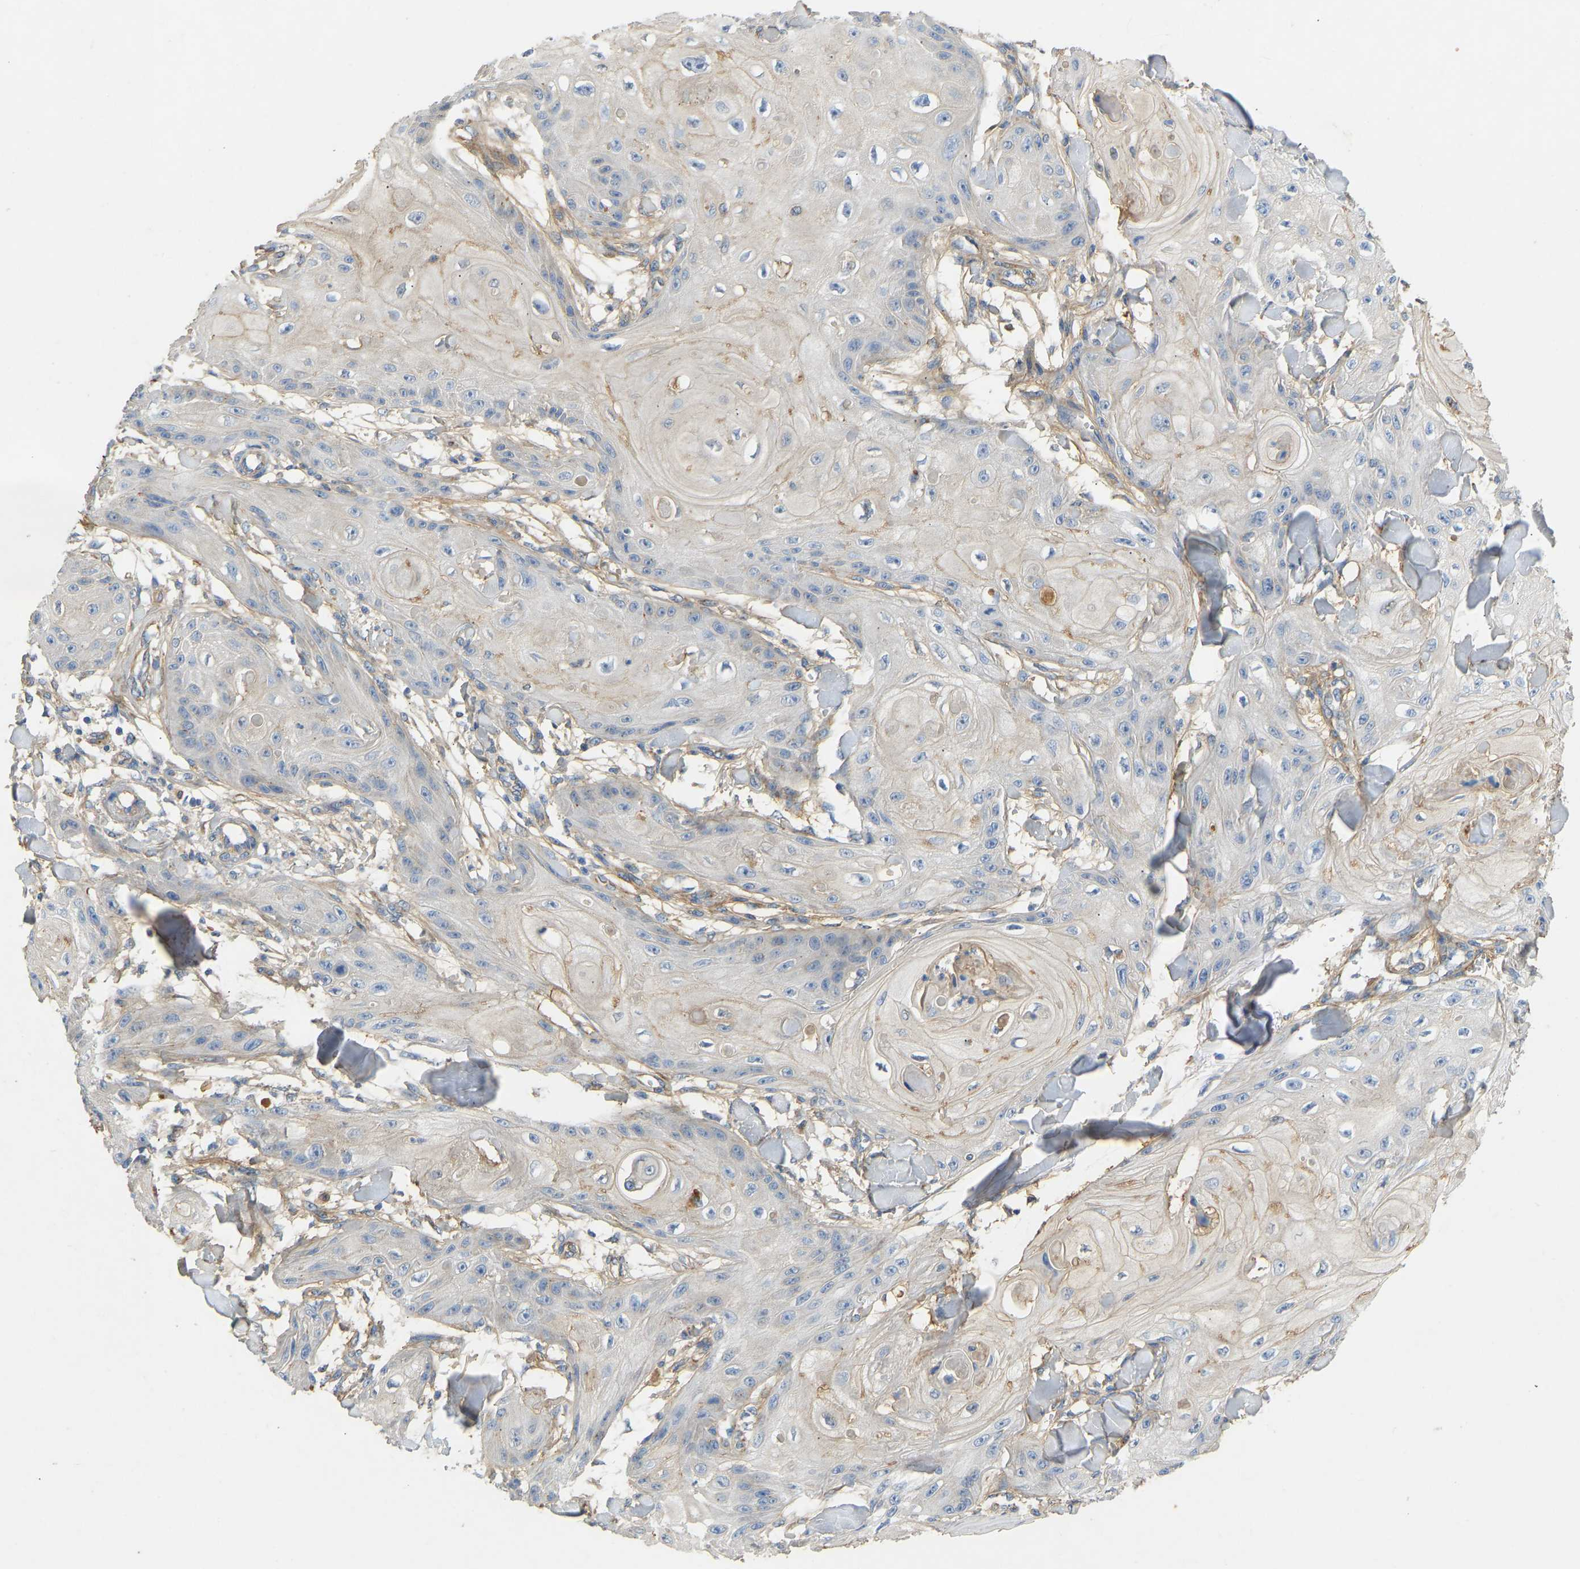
{"staining": {"intensity": "negative", "quantity": "none", "location": "none"}, "tissue": "skin cancer", "cell_type": "Tumor cells", "image_type": "cancer", "snomed": [{"axis": "morphology", "description": "Squamous cell carcinoma, NOS"}, {"axis": "topography", "description": "Skin"}], "caption": "High power microscopy histopathology image of an IHC histopathology image of squamous cell carcinoma (skin), revealing no significant staining in tumor cells.", "gene": "TECTA", "patient": {"sex": "male", "age": 74}}